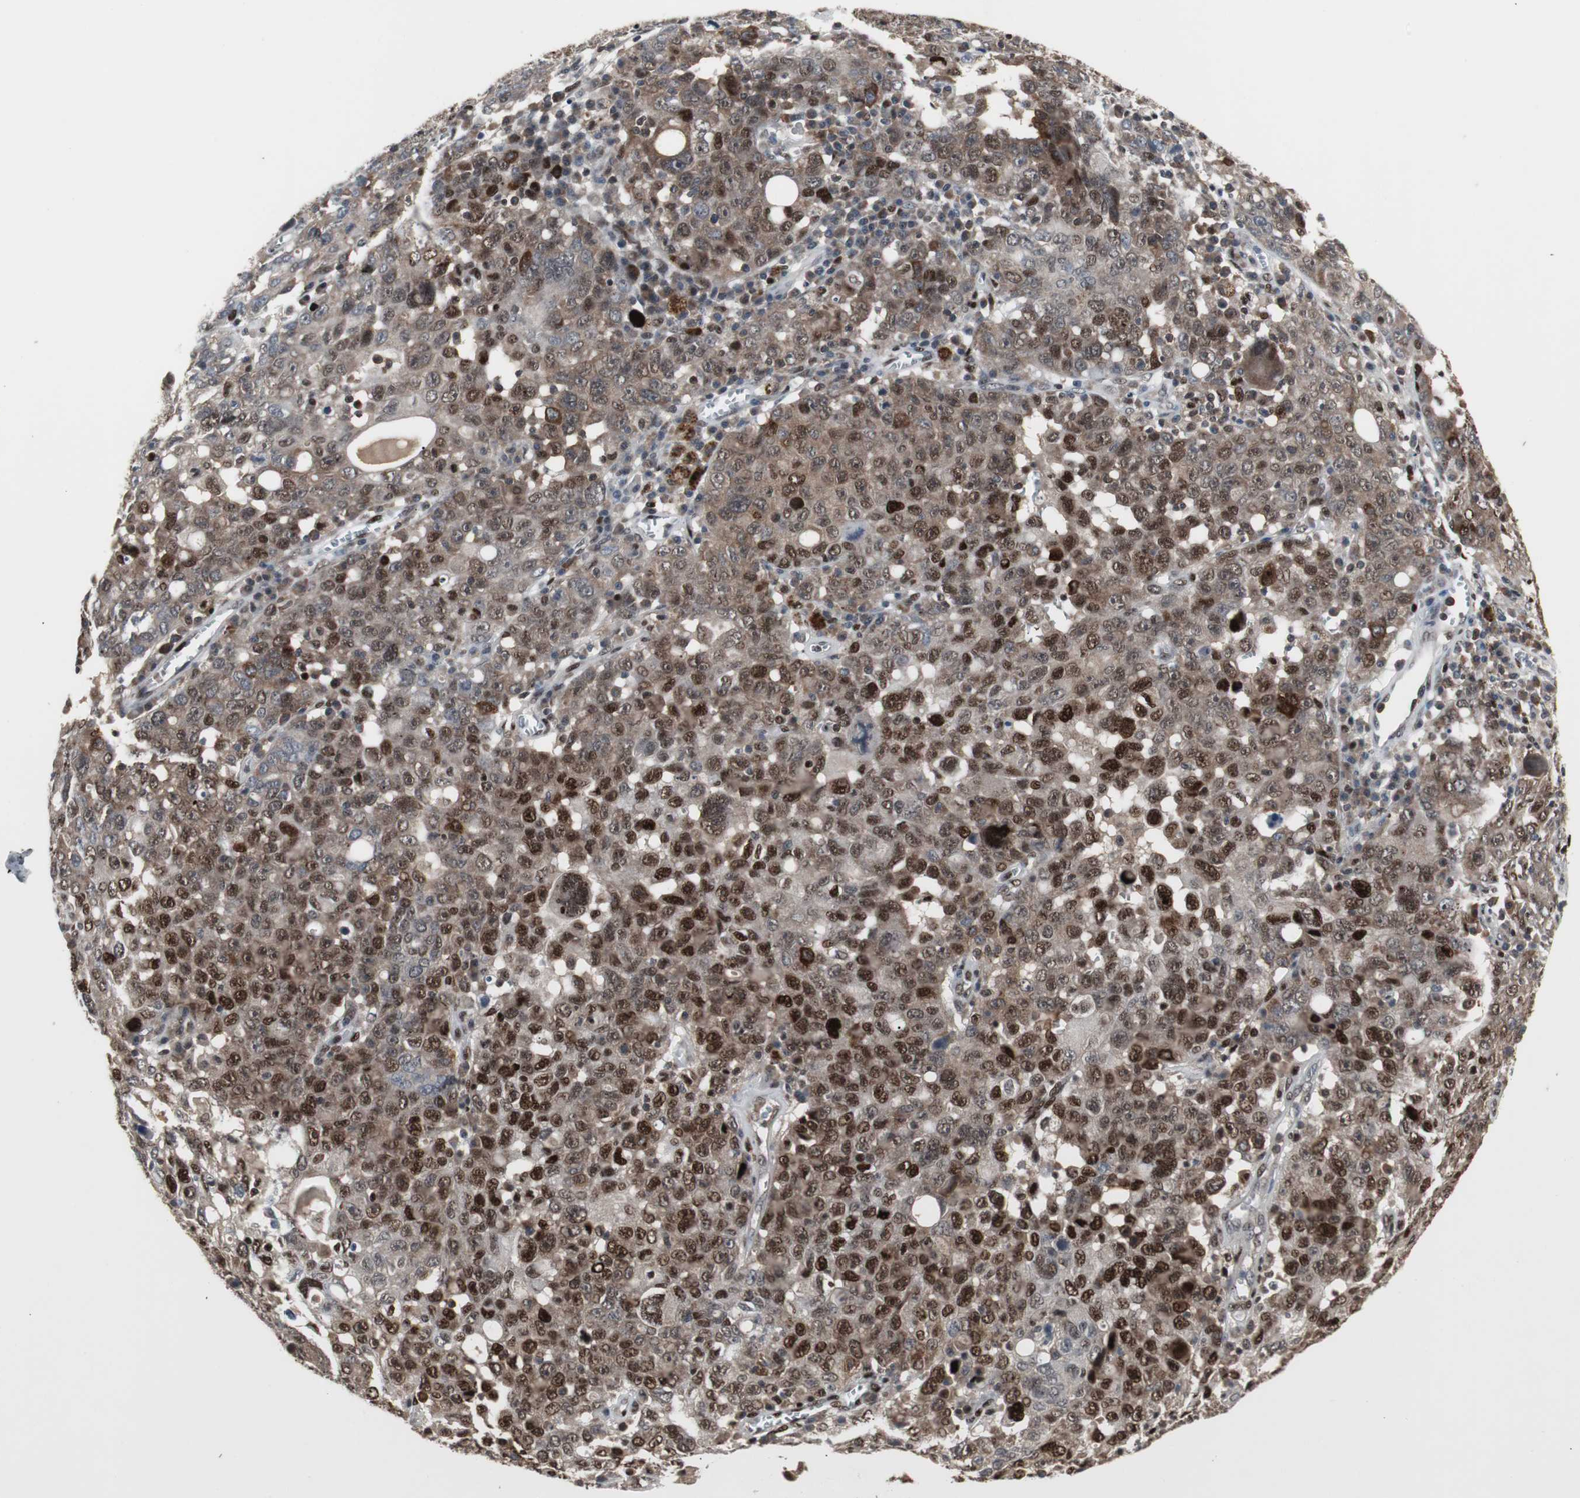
{"staining": {"intensity": "strong", "quantity": ">75%", "location": "cytoplasmic/membranous,nuclear"}, "tissue": "ovarian cancer", "cell_type": "Tumor cells", "image_type": "cancer", "snomed": [{"axis": "morphology", "description": "Carcinoma, endometroid"}, {"axis": "topography", "description": "Ovary"}], "caption": "Human endometroid carcinoma (ovarian) stained for a protein (brown) shows strong cytoplasmic/membranous and nuclear positive staining in about >75% of tumor cells.", "gene": "GRK2", "patient": {"sex": "female", "age": 62}}